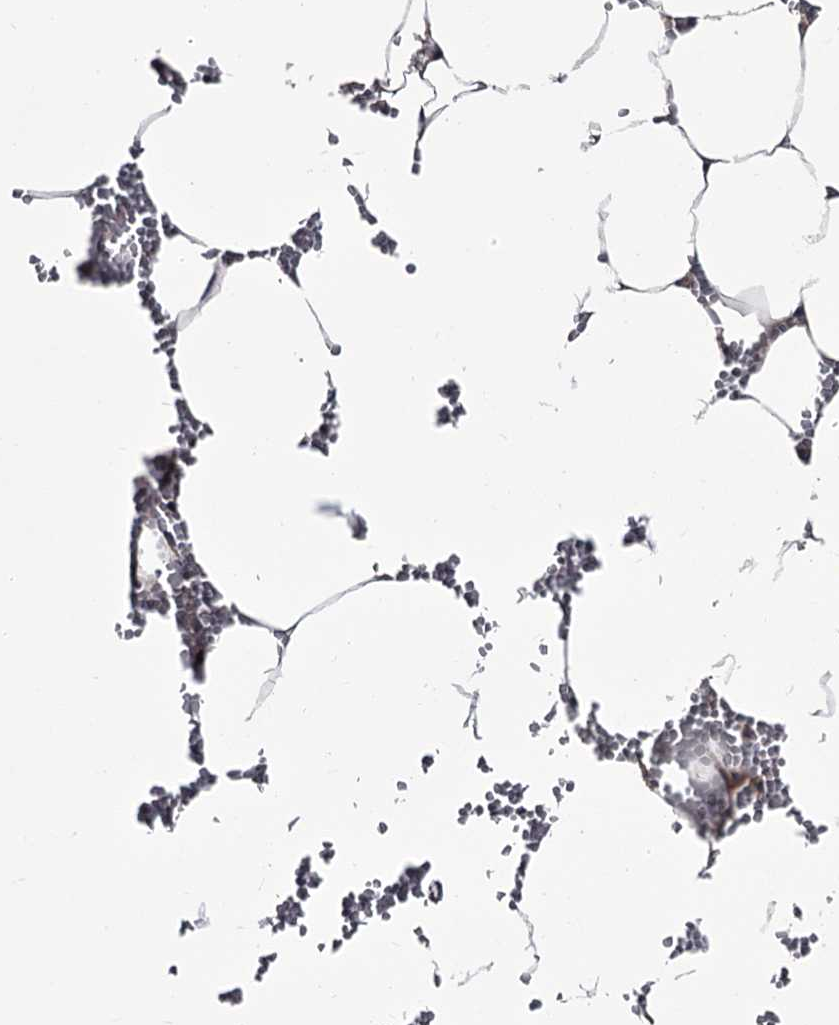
{"staining": {"intensity": "weak", "quantity": "25%-75%", "location": "cytoplasmic/membranous"}, "tissue": "bone marrow", "cell_type": "Hematopoietic cells", "image_type": "normal", "snomed": [{"axis": "morphology", "description": "Normal tissue, NOS"}, {"axis": "topography", "description": "Bone marrow"}], "caption": "A low amount of weak cytoplasmic/membranous positivity is seen in about 25%-75% of hematopoietic cells in normal bone marrow. (DAB IHC with brightfield microscopy, high magnification).", "gene": "CDC42EP2", "patient": {"sex": "male", "age": 70}}